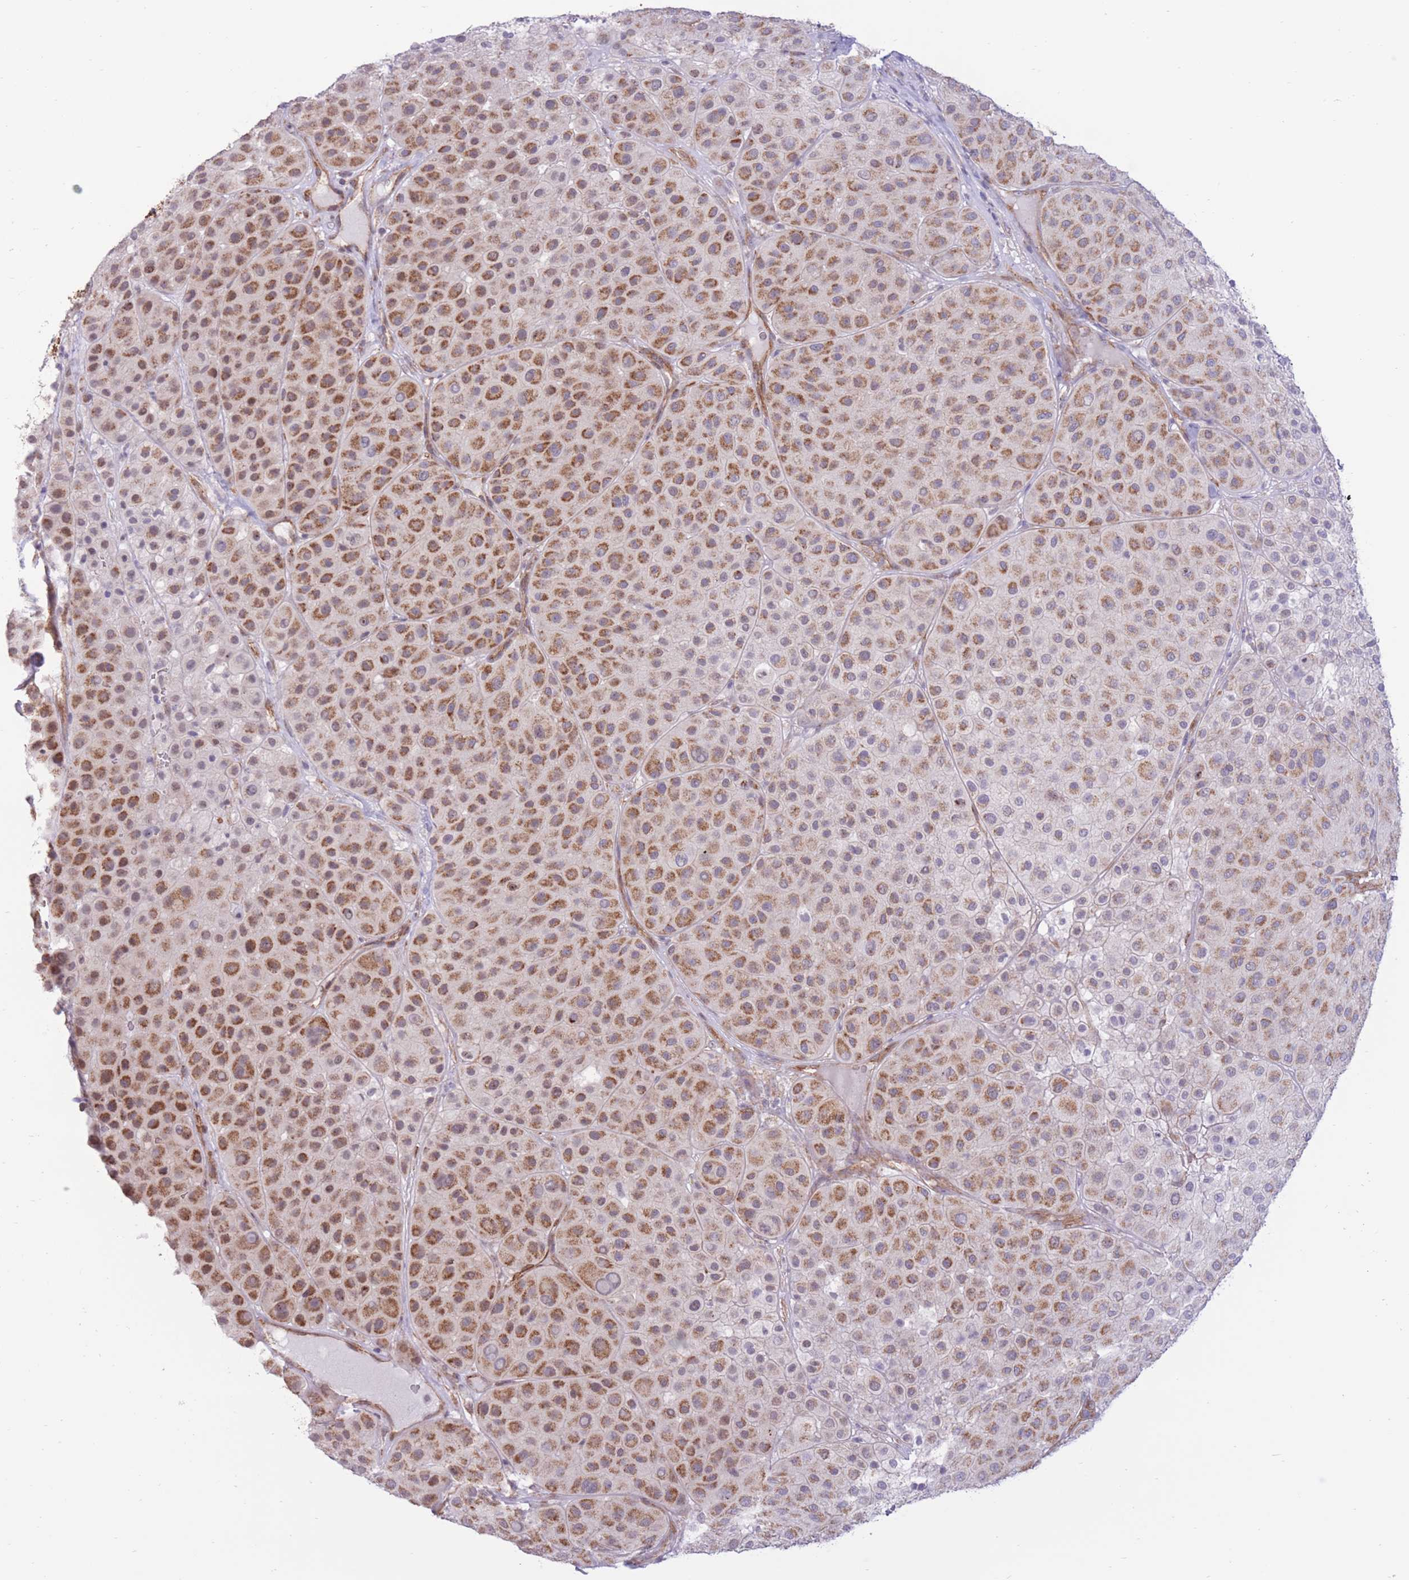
{"staining": {"intensity": "moderate", "quantity": "25%-75%", "location": "cytoplasmic/membranous"}, "tissue": "melanoma", "cell_type": "Tumor cells", "image_type": "cancer", "snomed": [{"axis": "morphology", "description": "Malignant melanoma, Metastatic site"}, {"axis": "topography", "description": "Smooth muscle"}], "caption": "About 25%-75% of tumor cells in melanoma display moderate cytoplasmic/membranous protein positivity as visualized by brown immunohistochemical staining.", "gene": "MRPS31", "patient": {"sex": "male", "age": 41}}